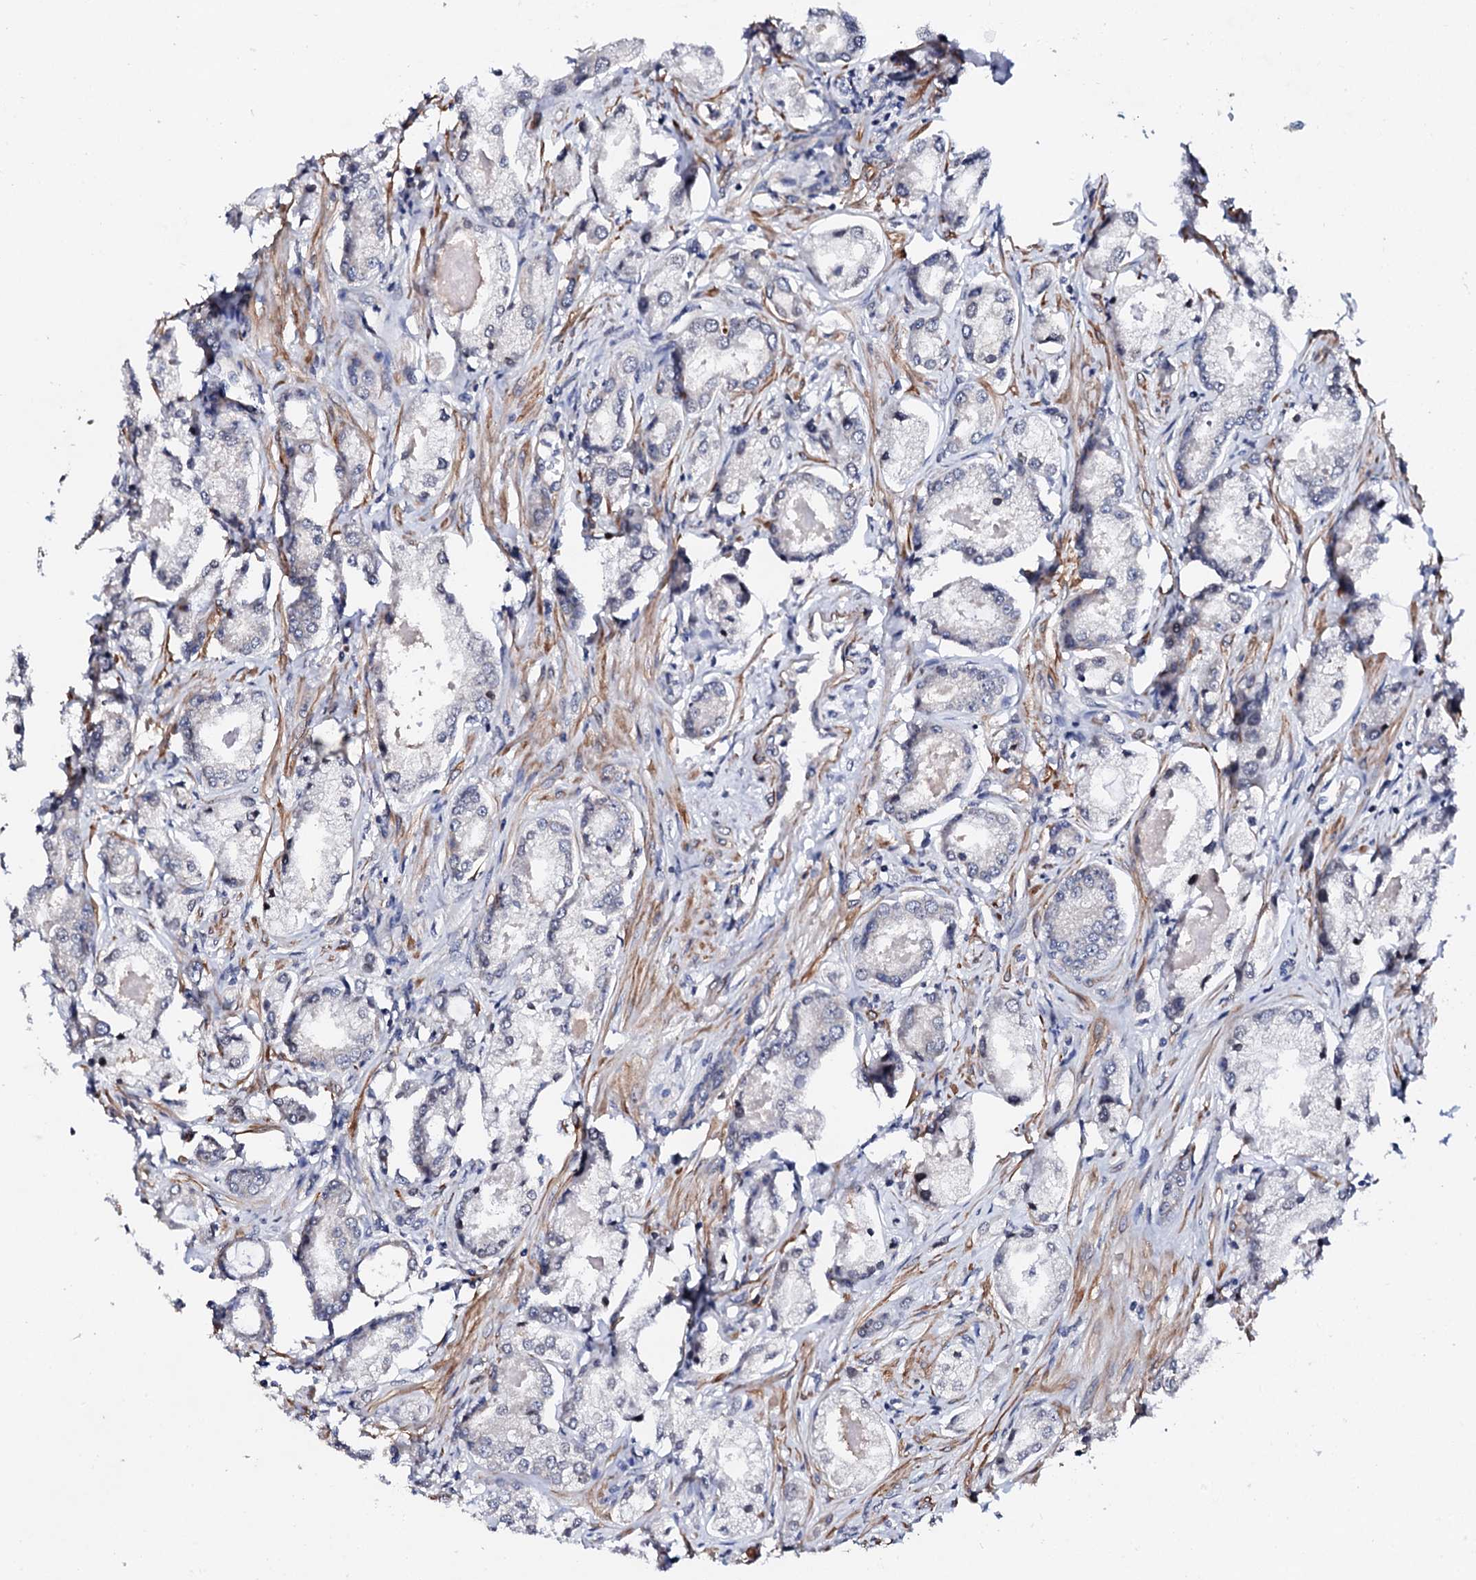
{"staining": {"intensity": "negative", "quantity": "none", "location": "none"}, "tissue": "prostate cancer", "cell_type": "Tumor cells", "image_type": "cancer", "snomed": [{"axis": "morphology", "description": "Adenocarcinoma, Low grade"}, {"axis": "topography", "description": "Prostate"}], "caption": "Immunohistochemical staining of human prostate cancer demonstrates no significant expression in tumor cells. (DAB (3,3'-diaminobenzidine) IHC, high magnification).", "gene": "NUP58", "patient": {"sex": "male", "age": 68}}